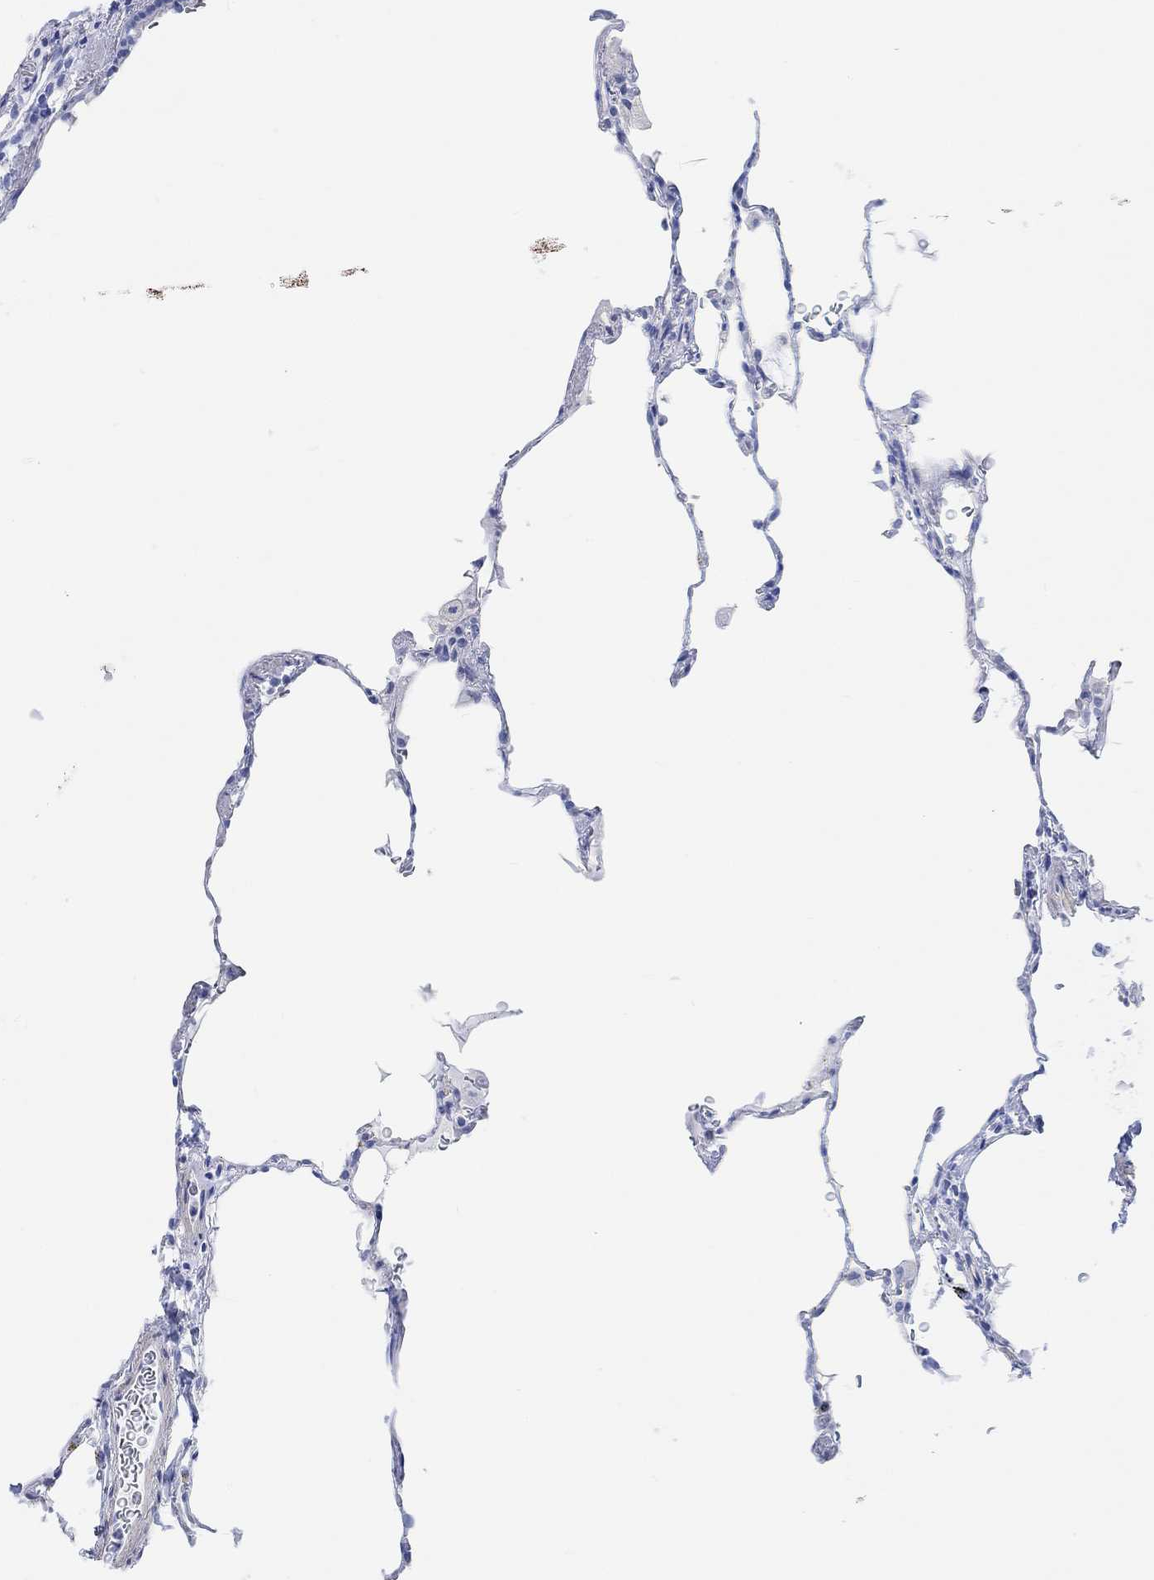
{"staining": {"intensity": "negative", "quantity": "none", "location": "none"}, "tissue": "lung", "cell_type": "Alveolar cells", "image_type": "normal", "snomed": [{"axis": "morphology", "description": "Normal tissue, NOS"}, {"axis": "morphology", "description": "Adenocarcinoma, metastatic, NOS"}, {"axis": "topography", "description": "Lung"}], "caption": "A micrograph of lung stained for a protein reveals no brown staining in alveolar cells.", "gene": "ANKRD33", "patient": {"sex": "male", "age": 45}}